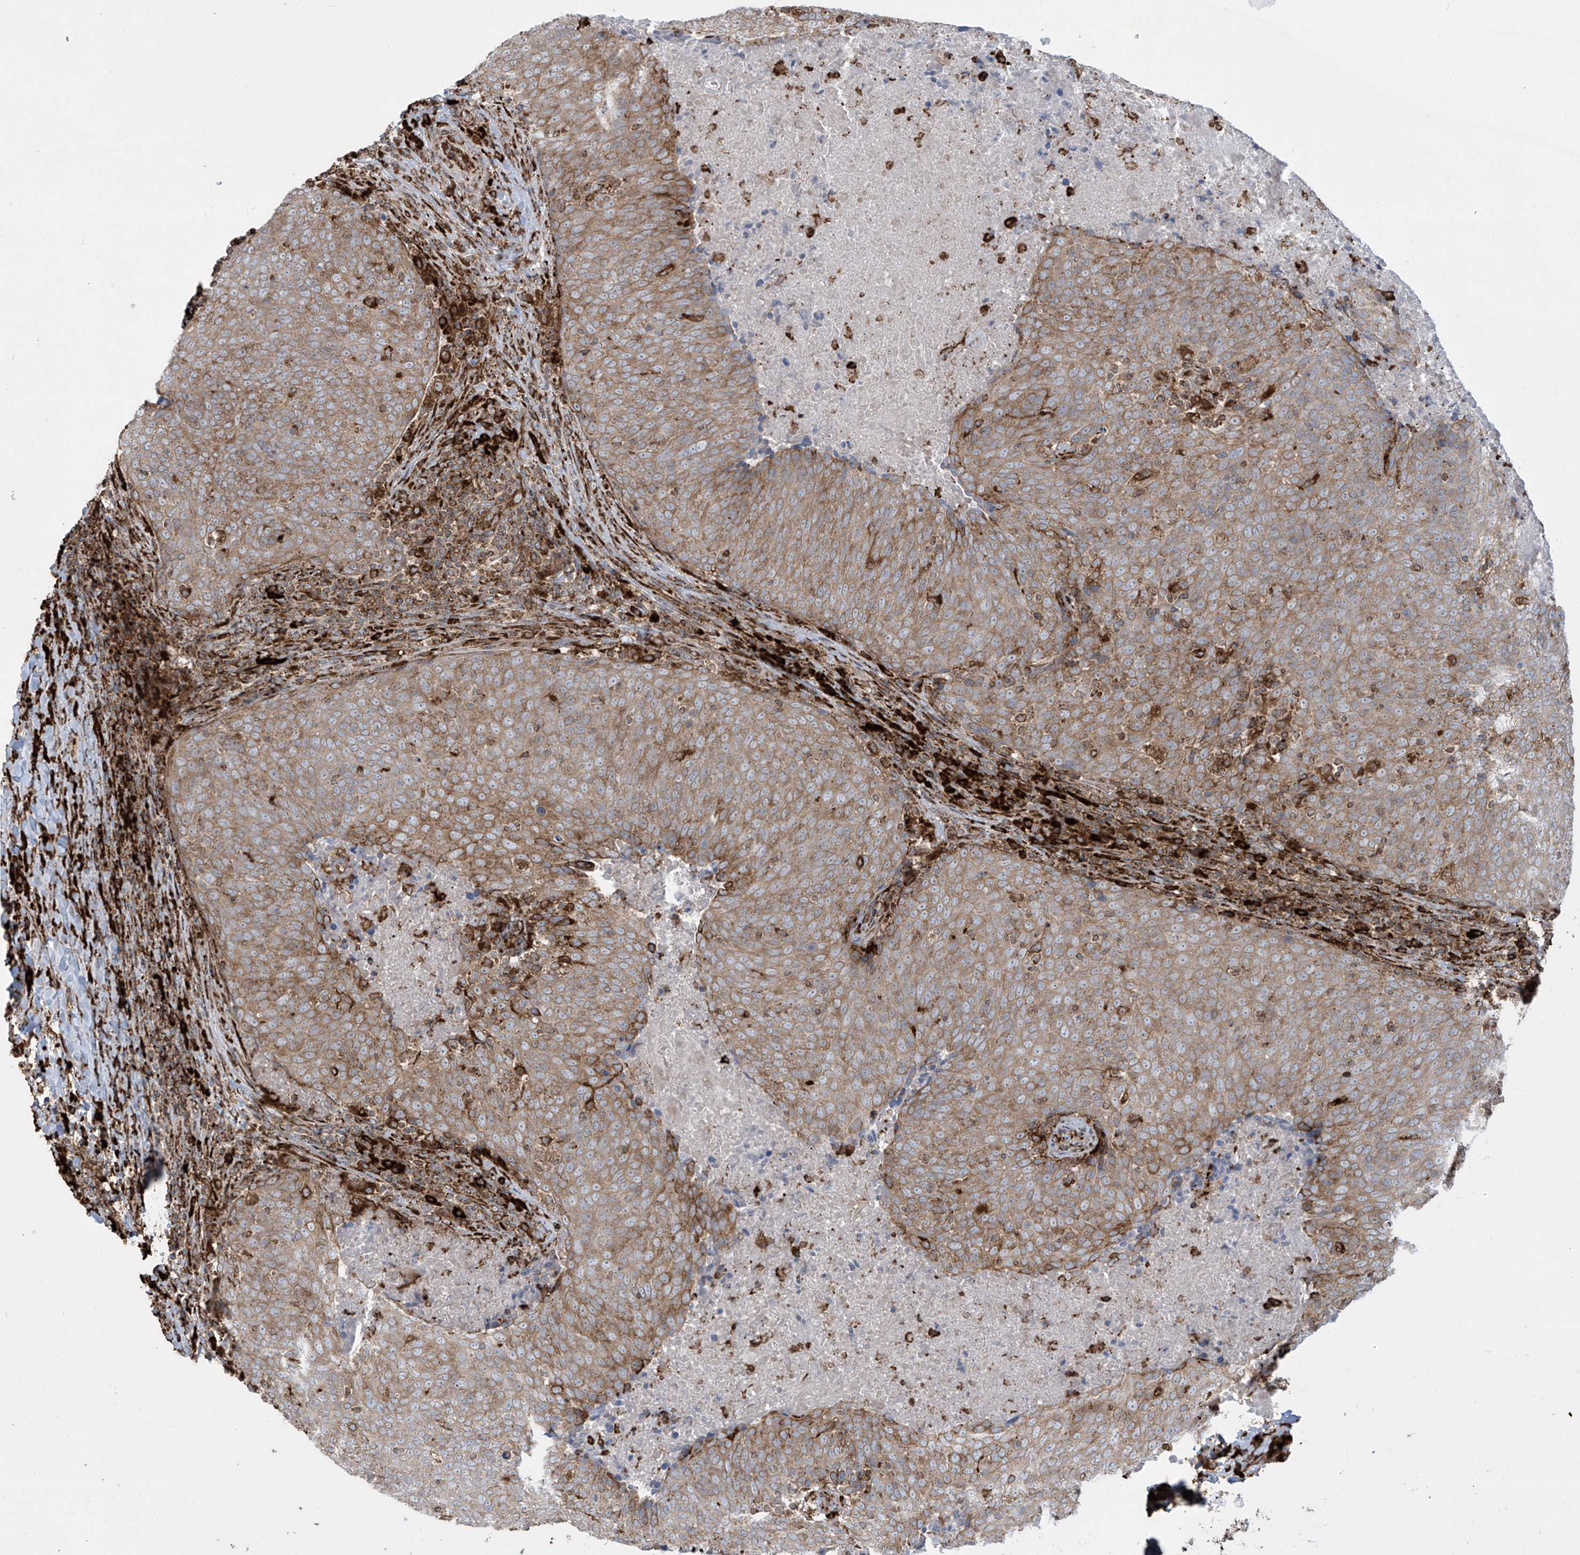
{"staining": {"intensity": "moderate", "quantity": ">75%", "location": "cytoplasmic/membranous"}, "tissue": "head and neck cancer", "cell_type": "Tumor cells", "image_type": "cancer", "snomed": [{"axis": "morphology", "description": "Squamous cell carcinoma, NOS"}, {"axis": "morphology", "description": "Squamous cell carcinoma, metastatic, NOS"}, {"axis": "topography", "description": "Lymph node"}, {"axis": "topography", "description": "Head-Neck"}], "caption": "IHC (DAB (3,3'-diaminobenzidine)) staining of metastatic squamous cell carcinoma (head and neck) shows moderate cytoplasmic/membranous protein expression in approximately >75% of tumor cells.", "gene": "MX1", "patient": {"sex": "male", "age": 62}}